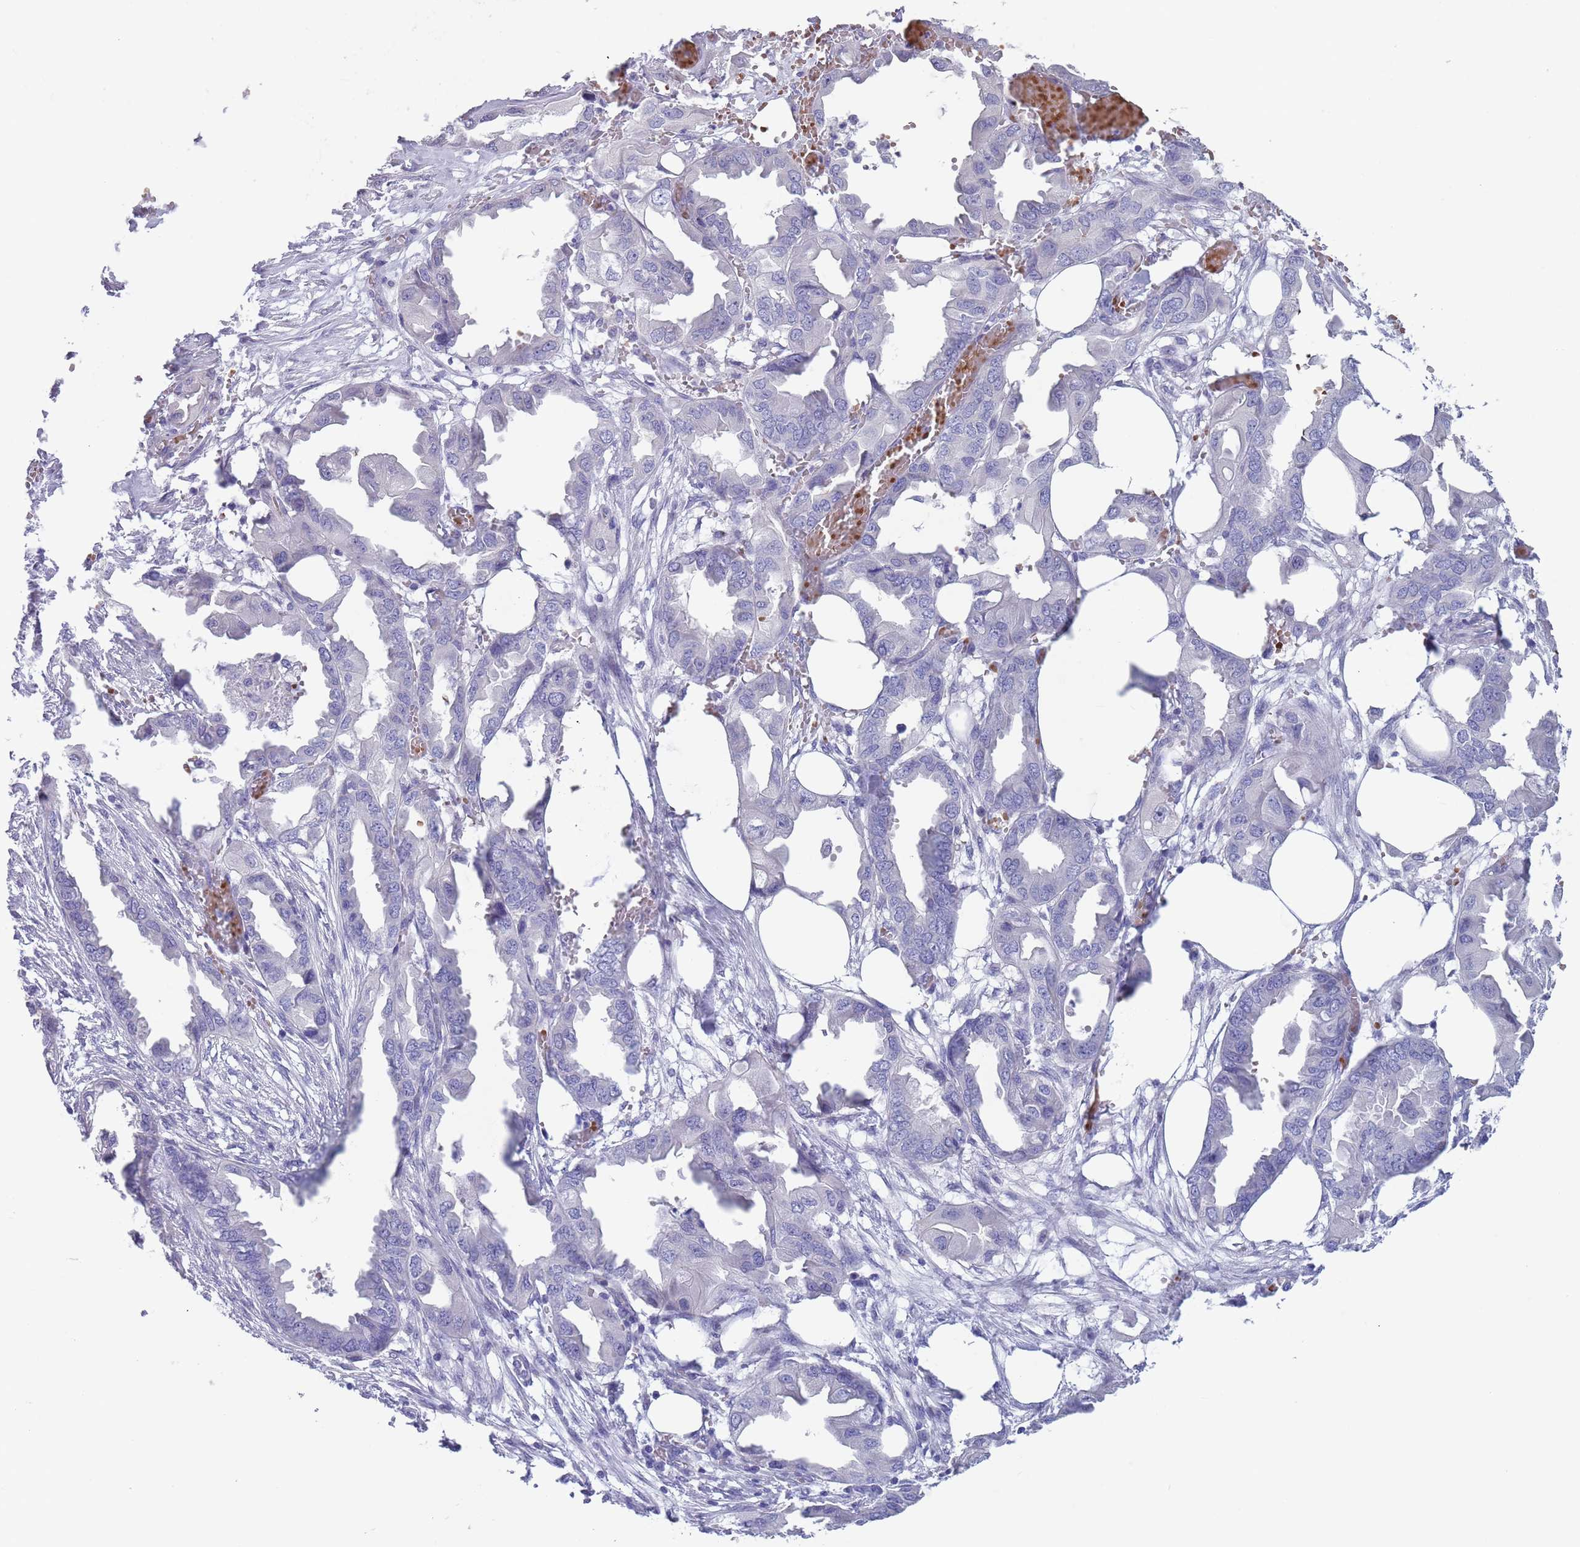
{"staining": {"intensity": "negative", "quantity": "none", "location": "none"}, "tissue": "endometrial cancer", "cell_type": "Tumor cells", "image_type": "cancer", "snomed": [{"axis": "morphology", "description": "Adenocarcinoma, NOS"}, {"axis": "morphology", "description": "Adenocarcinoma, metastatic, NOS"}, {"axis": "topography", "description": "Adipose tissue"}, {"axis": "topography", "description": "Endometrium"}], "caption": "DAB (3,3'-diaminobenzidine) immunohistochemical staining of human adenocarcinoma (endometrial) shows no significant expression in tumor cells.", "gene": "ZNF14", "patient": {"sex": "female", "age": 67}}